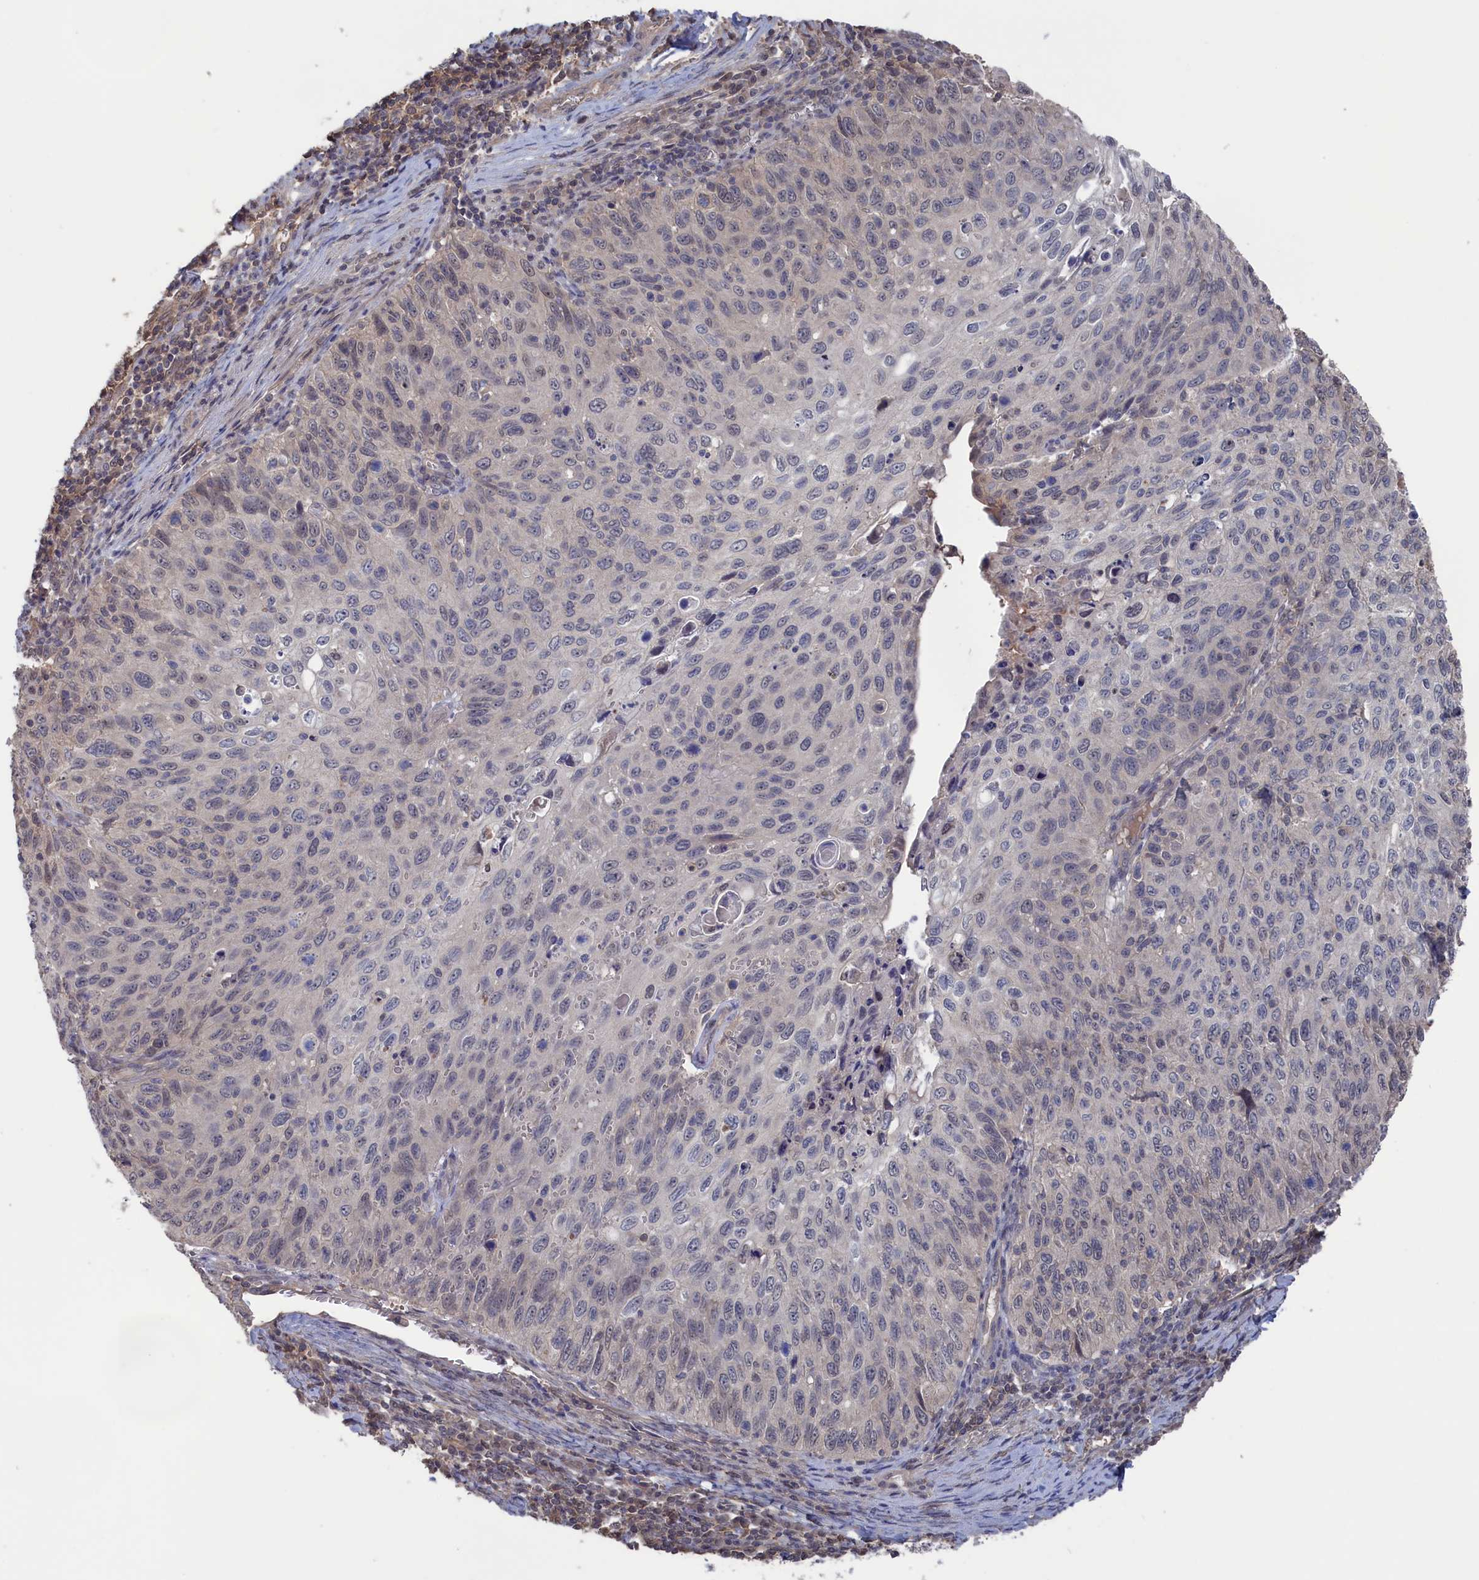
{"staining": {"intensity": "negative", "quantity": "none", "location": "none"}, "tissue": "cervical cancer", "cell_type": "Tumor cells", "image_type": "cancer", "snomed": [{"axis": "morphology", "description": "Squamous cell carcinoma, NOS"}, {"axis": "topography", "description": "Cervix"}], "caption": "Immunohistochemistry of squamous cell carcinoma (cervical) demonstrates no staining in tumor cells.", "gene": "NUTF2", "patient": {"sex": "female", "age": 70}}